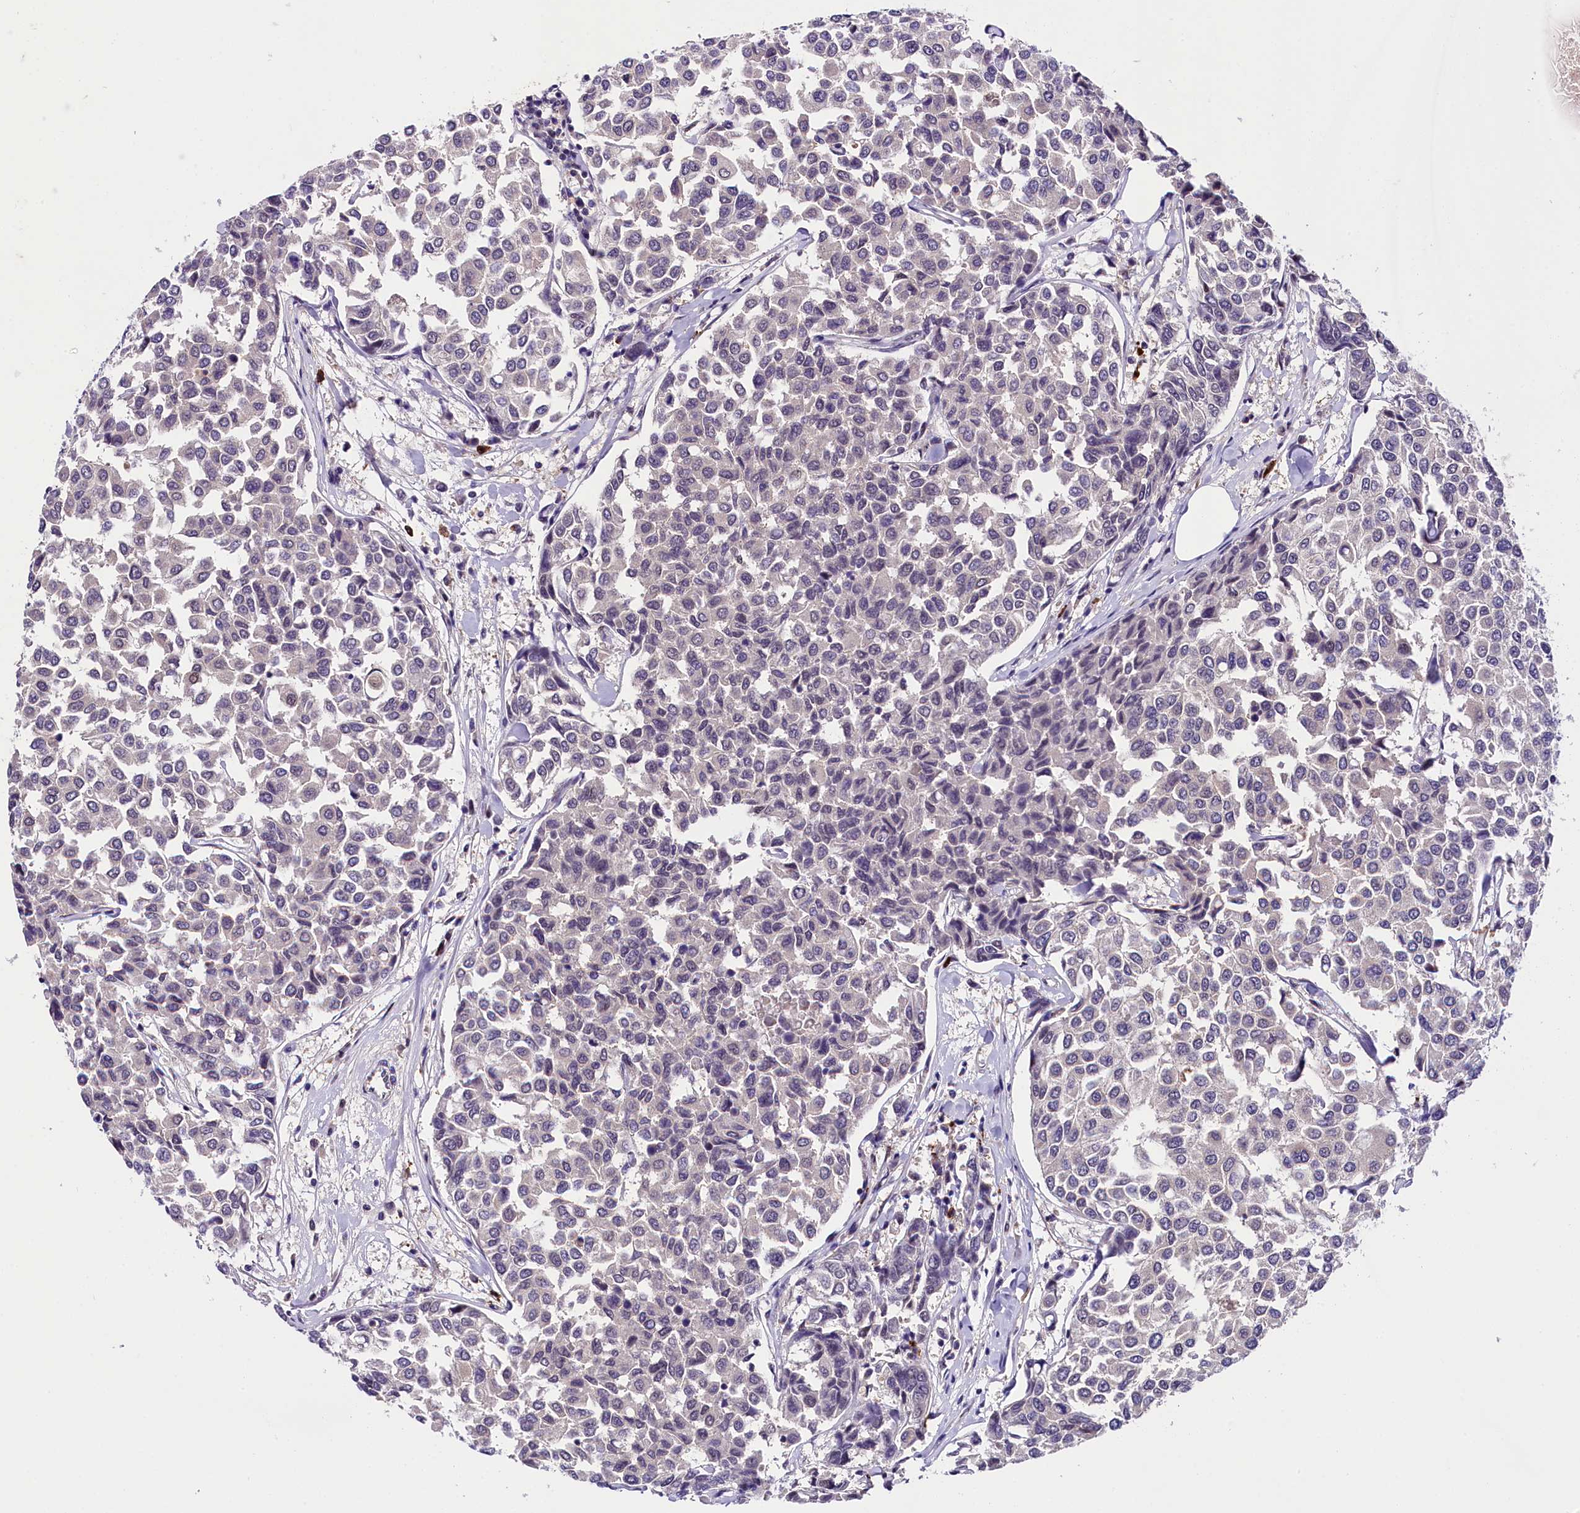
{"staining": {"intensity": "negative", "quantity": "none", "location": "none"}, "tissue": "breast cancer", "cell_type": "Tumor cells", "image_type": "cancer", "snomed": [{"axis": "morphology", "description": "Duct carcinoma"}, {"axis": "topography", "description": "Breast"}], "caption": "DAB (3,3'-diaminobenzidine) immunohistochemical staining of human infiltrating ductal carcinoma (breast) shows no significant expression in tumor cells.", "gene": "IQCN", "patient": {"sex": "female", "age": 55}}